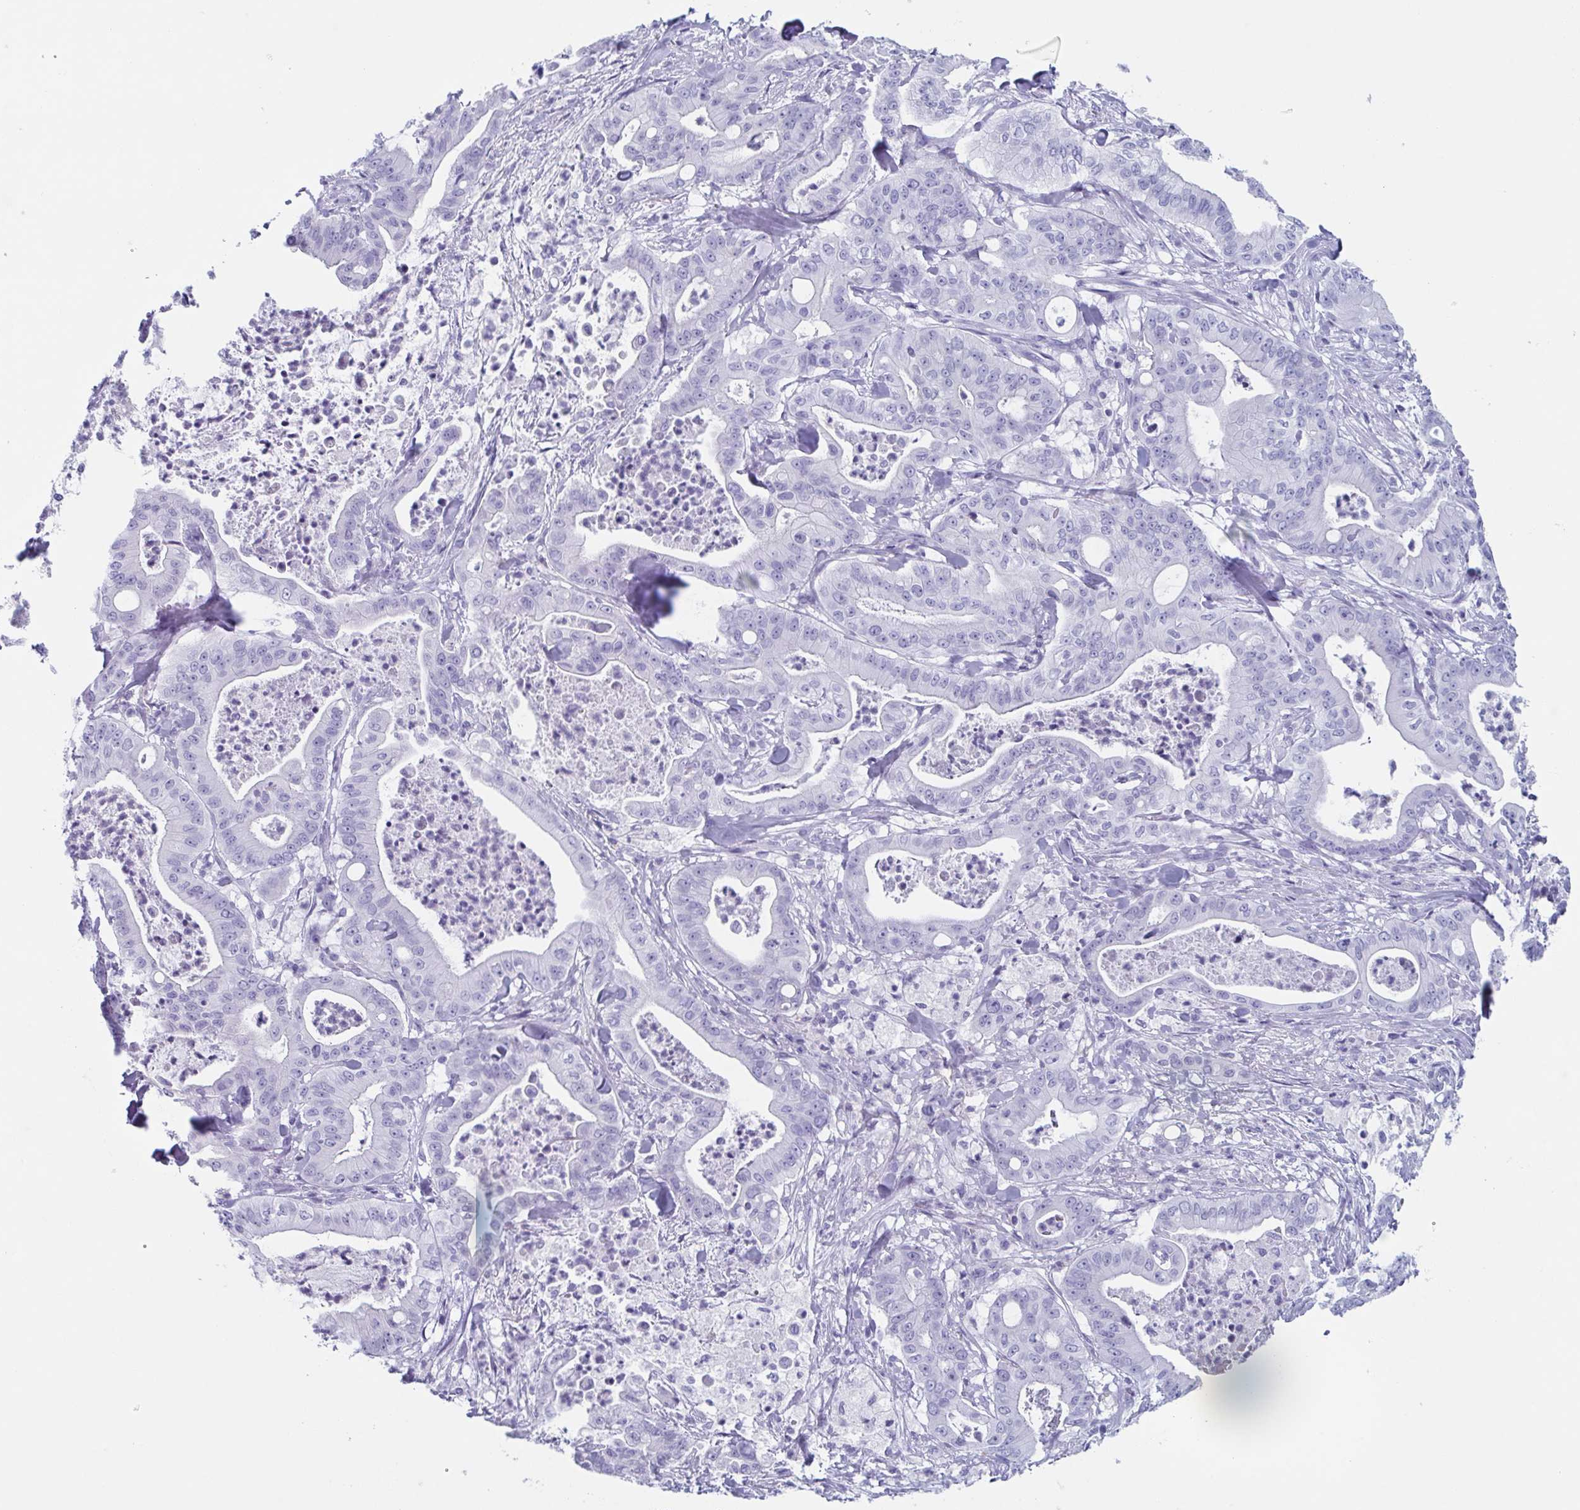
{"staining": {"intensity": "negative", "quantity": "none", "location": "none"}, "tissue": "pancreatic cancer", "cell_type": "Tumor cells", "image_type": "cancer", "snomed": [{"axis": "morphology", "description": "Adenocarcinoma, NOS"}, {"axis": "topography", "description": "Pancreas"}], "caption": "A high-resolution micrograph shows IHC staining of adenocarcinoma (pancreatic), which displays no significant staining in tumor cells.", "gene": "LYRM2", "patient": {"sex": "male", "age": 71}}